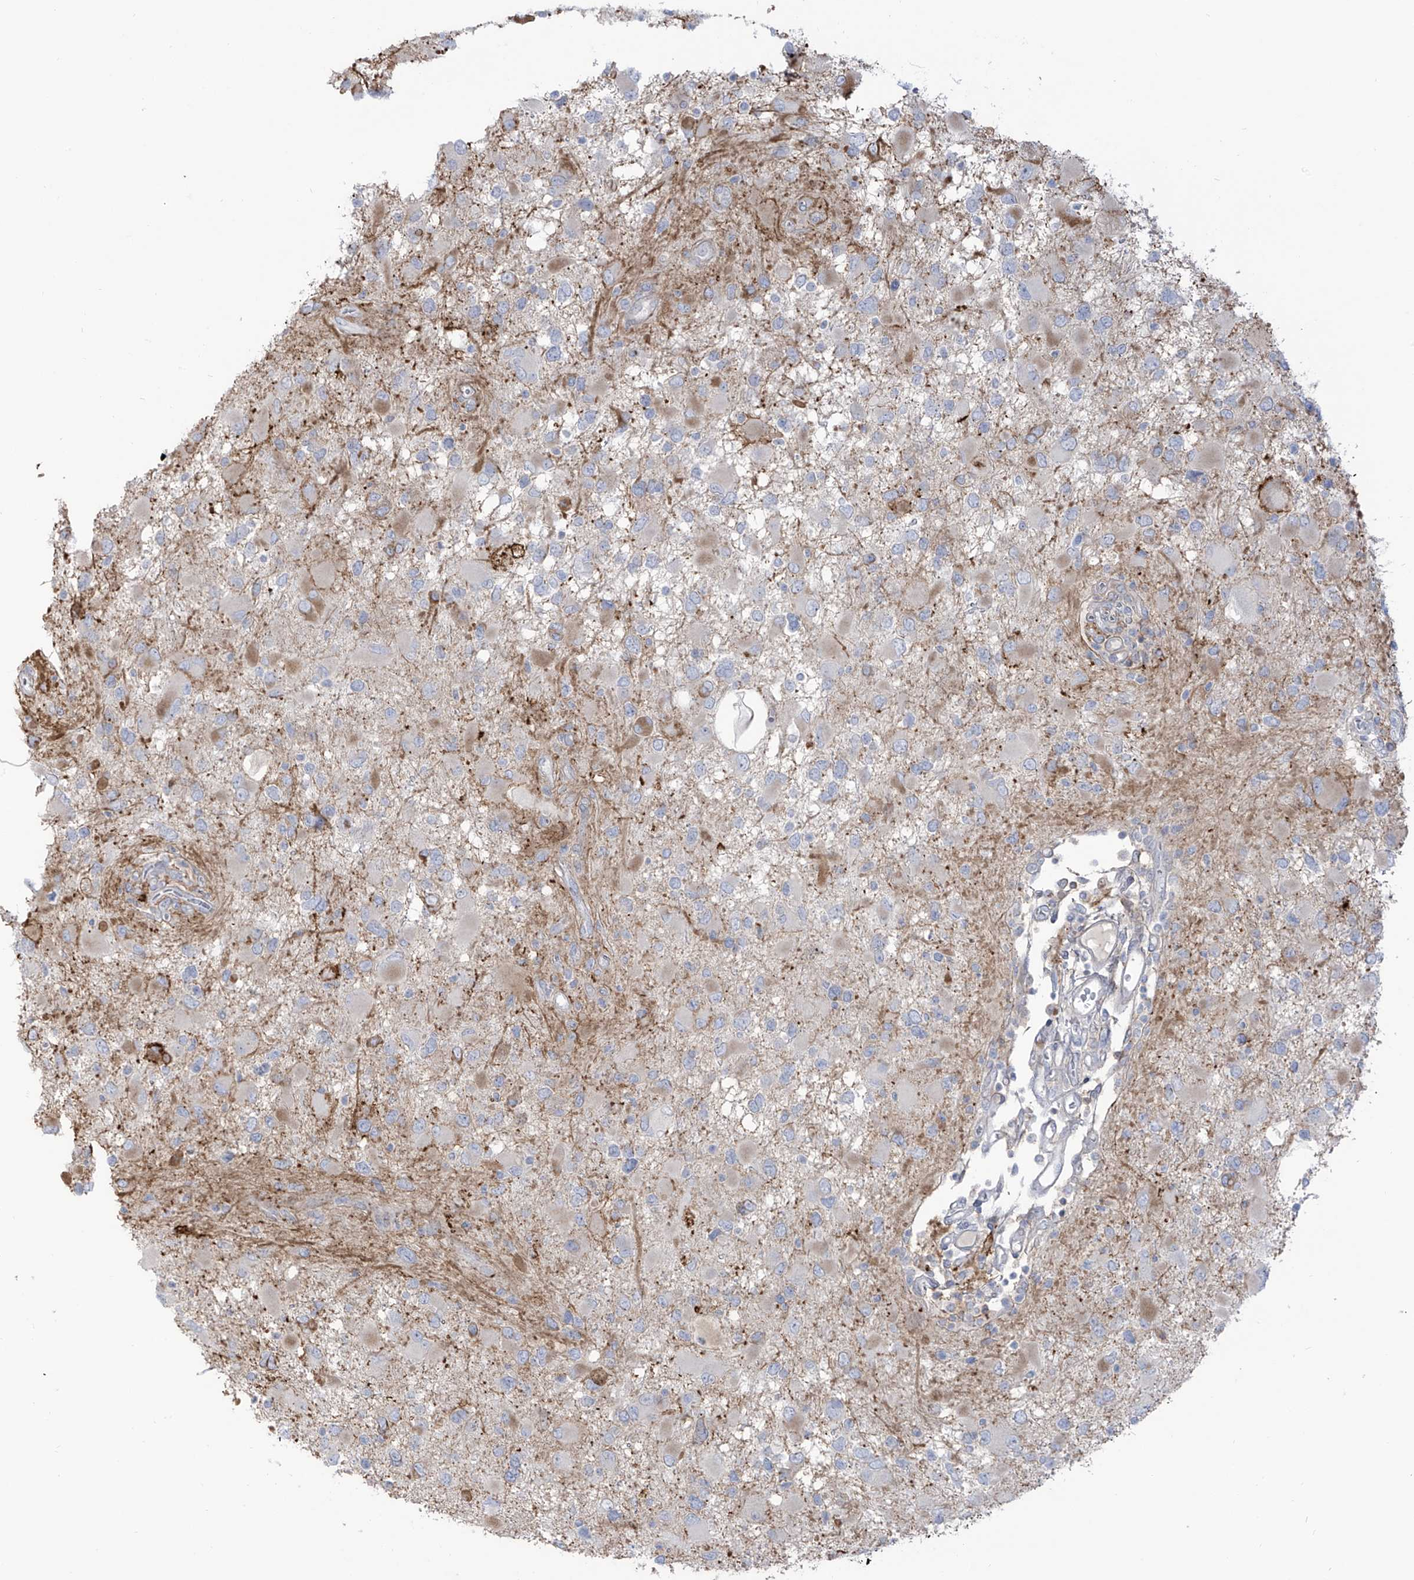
{"staining": {"intensity": "negative", "quantity": "none", "location": "none"}, "tissue": "glioma", "cell_type": "Tumor cells", "image_type": "cancer", "snomed": [{"axis": "morphology", "description": "Glioma, malignant, High grade"}, {"axis": "topography", "description": "Brain"}], "caption": "Tumor cells are negative for brown protein staining in high-grade glioma (malignant).", "gene": "NOTO", "patient": {"sex": "male", "age": 53}}